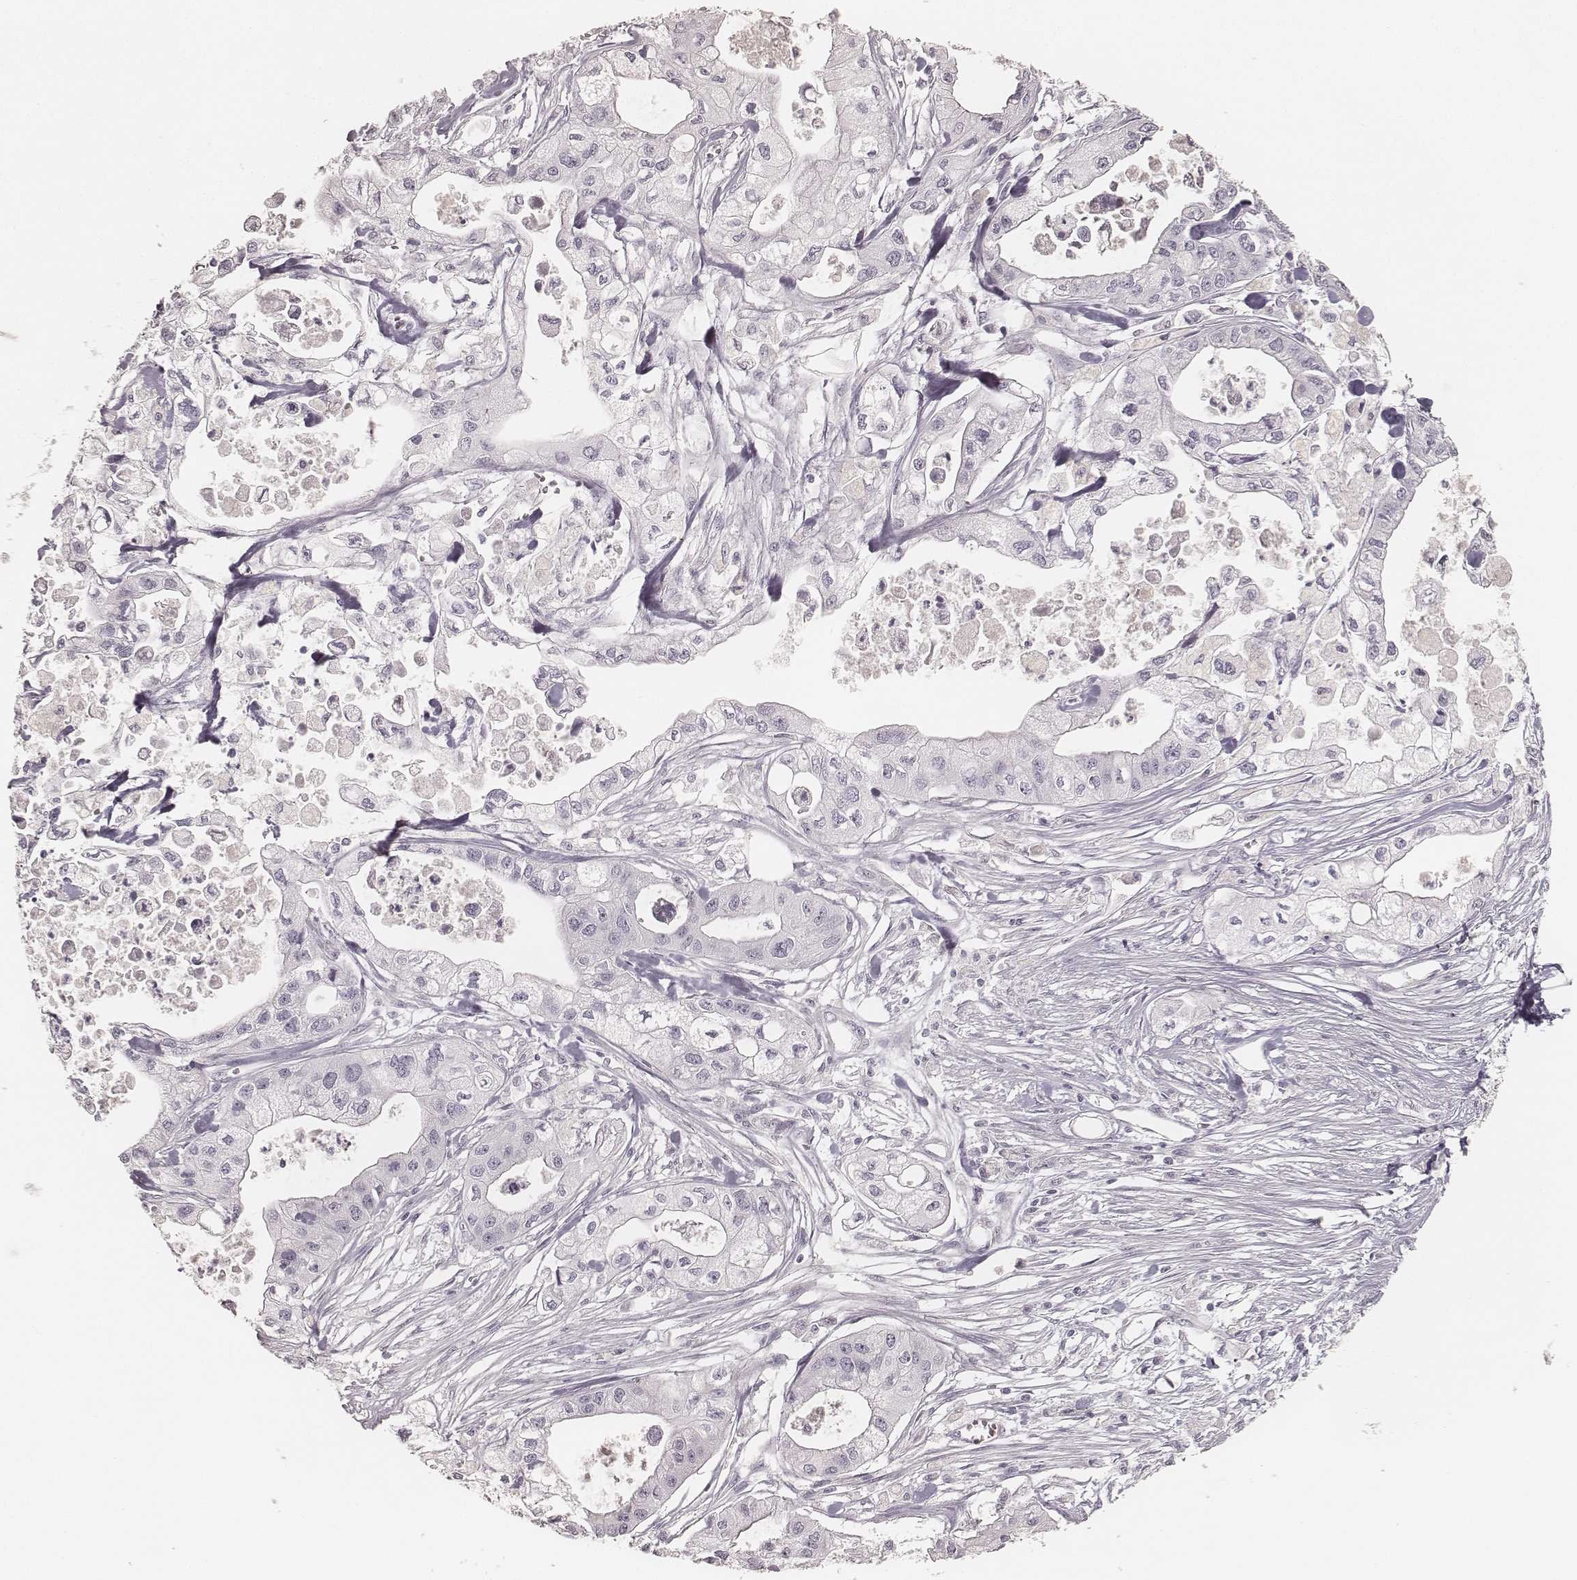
{"staining": {"intensity": "negative", "quantity": "none", "location": "none"}, "tissue": "pancreatic cancer", "cell_type": "Tumor cells", "image_type": "cancer", "snomed": [{"axis": "morphology", "description": "Adenocarcinoma, NOS"}, {"axis": "topography", "description": "Pancreas"}], "caption": "High magnification brightfield microscopy of pancreatic cancer stained with DAB (brown) and counterstained with hematoxylin (blue): tumor cells show no significant staining.", "gene": "KRT72", "patient": {"sex": "male", "age": 70}}